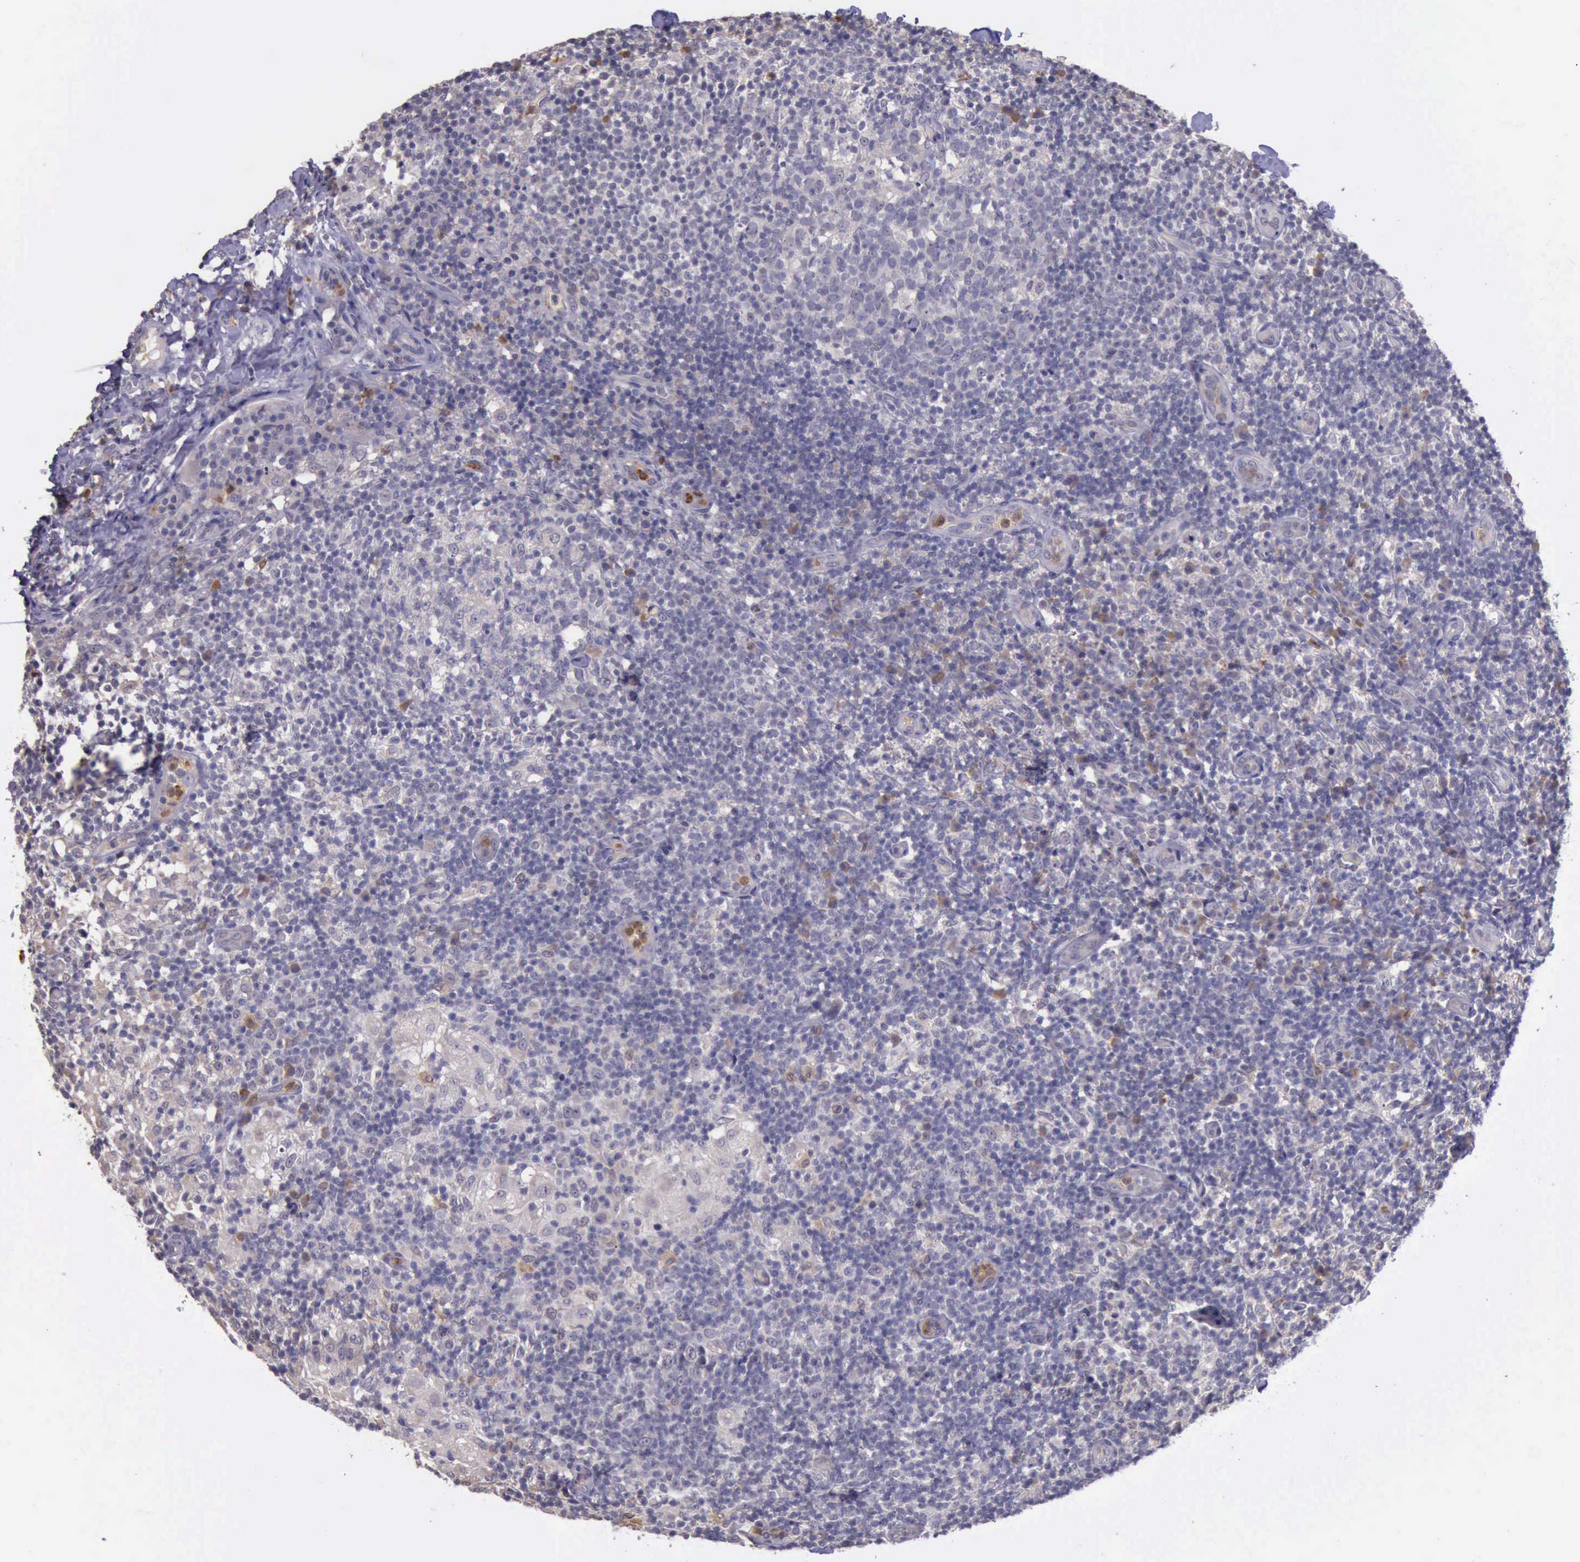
{"staining": {"intensity": "negative", "quantity": "none", "location": "none"}, "tissue": "lymph node", "cell_type": "Germinal center cells", "image_type": "normal", "snomed": [{"axis": "morphology", "description": "Normal tissue, NOS"}, {"axis": "morphology", "description": "Inflammation, NOS"}, {"axis": "topography", "description": "Lymph node"}], "caption": "DAB immunohistochemical staining of normal lymph node exhibits no significant expression in germinal center cells.", "gene": "PLEK2", "patient": {"sex": "male", "age": 46}}